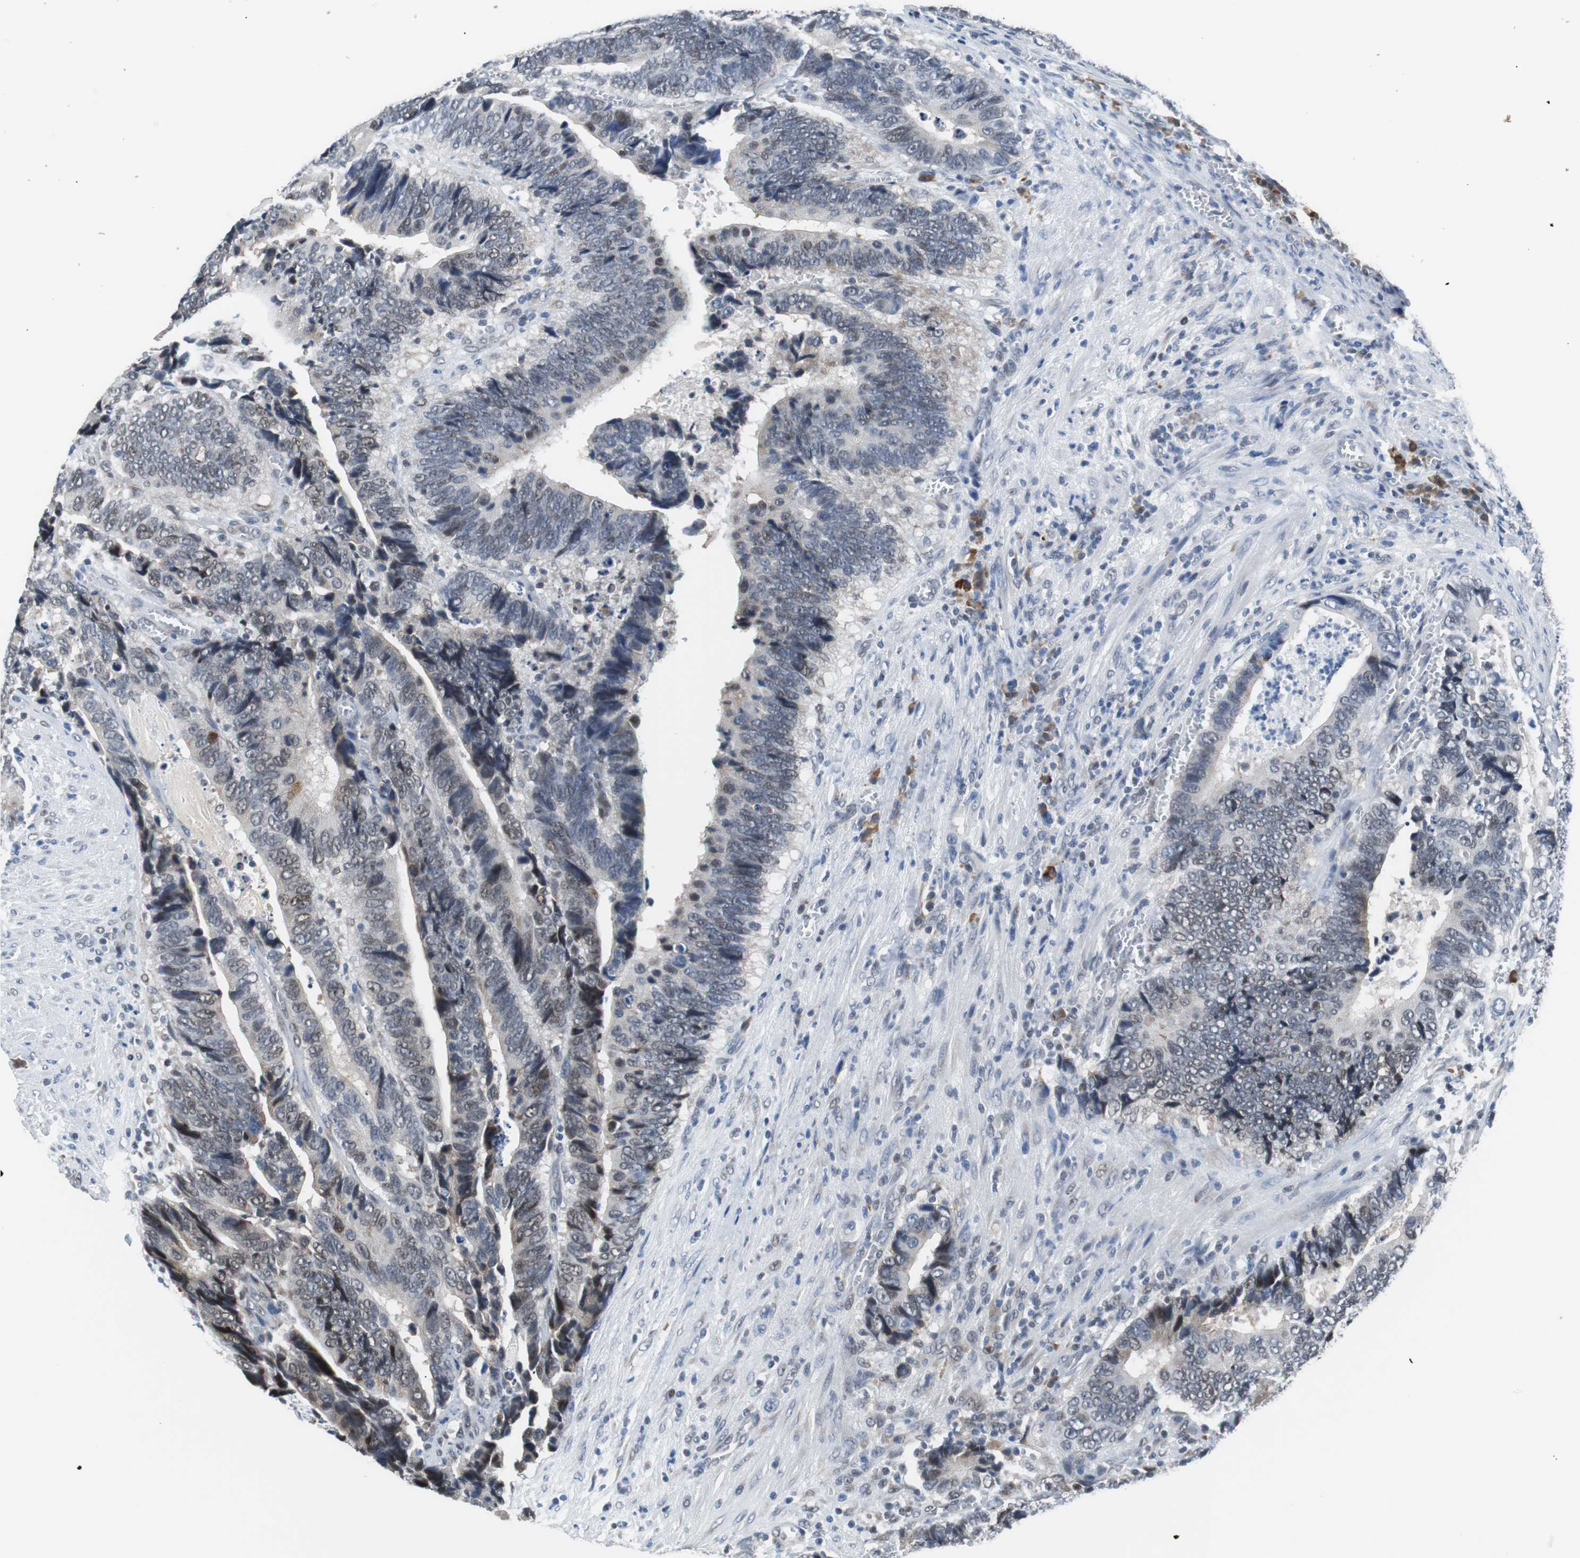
{"staining": {"intensity": "weak", "quantity": "<25%", "location": "nuclear"}, "tissue": "colorectal cancer", "cell_type": "Tumor cells", "image_type": "cancer", "snomed": [{"axis": "morphology", "description": "Adenocarcinoma, NOS"}, {"axis": "topography", "description": "Colon"}], "caption": "The image reveals no significant staining in tumor cells of colorectal adenocarcinoma.", "gene": "USP28", "patient": {"sex": "male", "age": 72}}